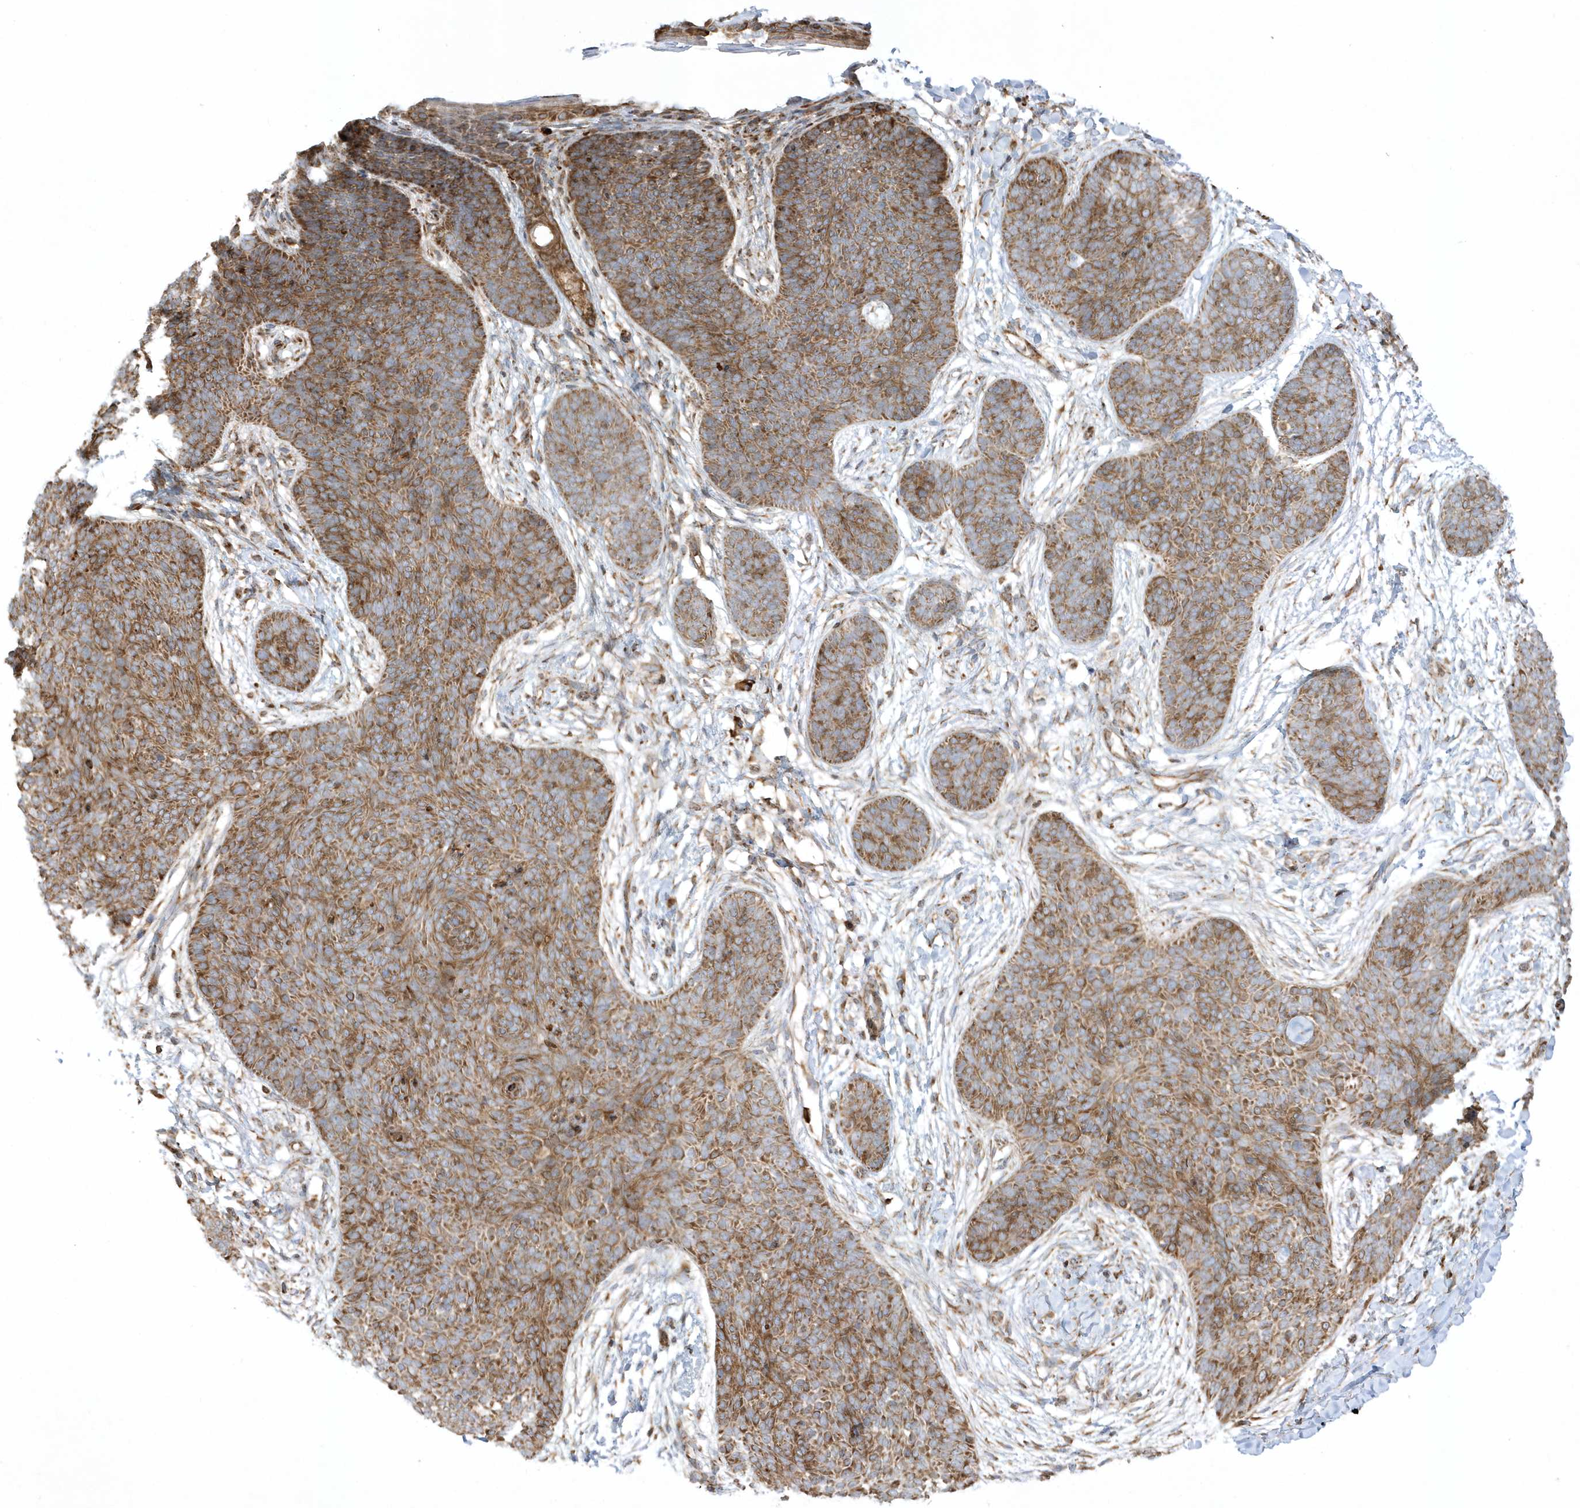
{"staining": {"intensity": "moderate", "quantity": ">75%", "location": "cytoplasmic/membranous"}, "tissue": "skin cancer", "cell_type": "Tumor cells", "image_type": "cancer", "snomed": [{"axis": "morphology", "description": "Basal cell carcinoma"}, {"axis": "topography", "description": "Skin"}], "caption": "Skin basal cell carcinoma stained with a brown dye exhibits moderate cytoplasmic/membranous positive positivity in about >75% of tumor cells.", "gene": "SH3BP2", "patient": {"sex": "male", "age": 85}}